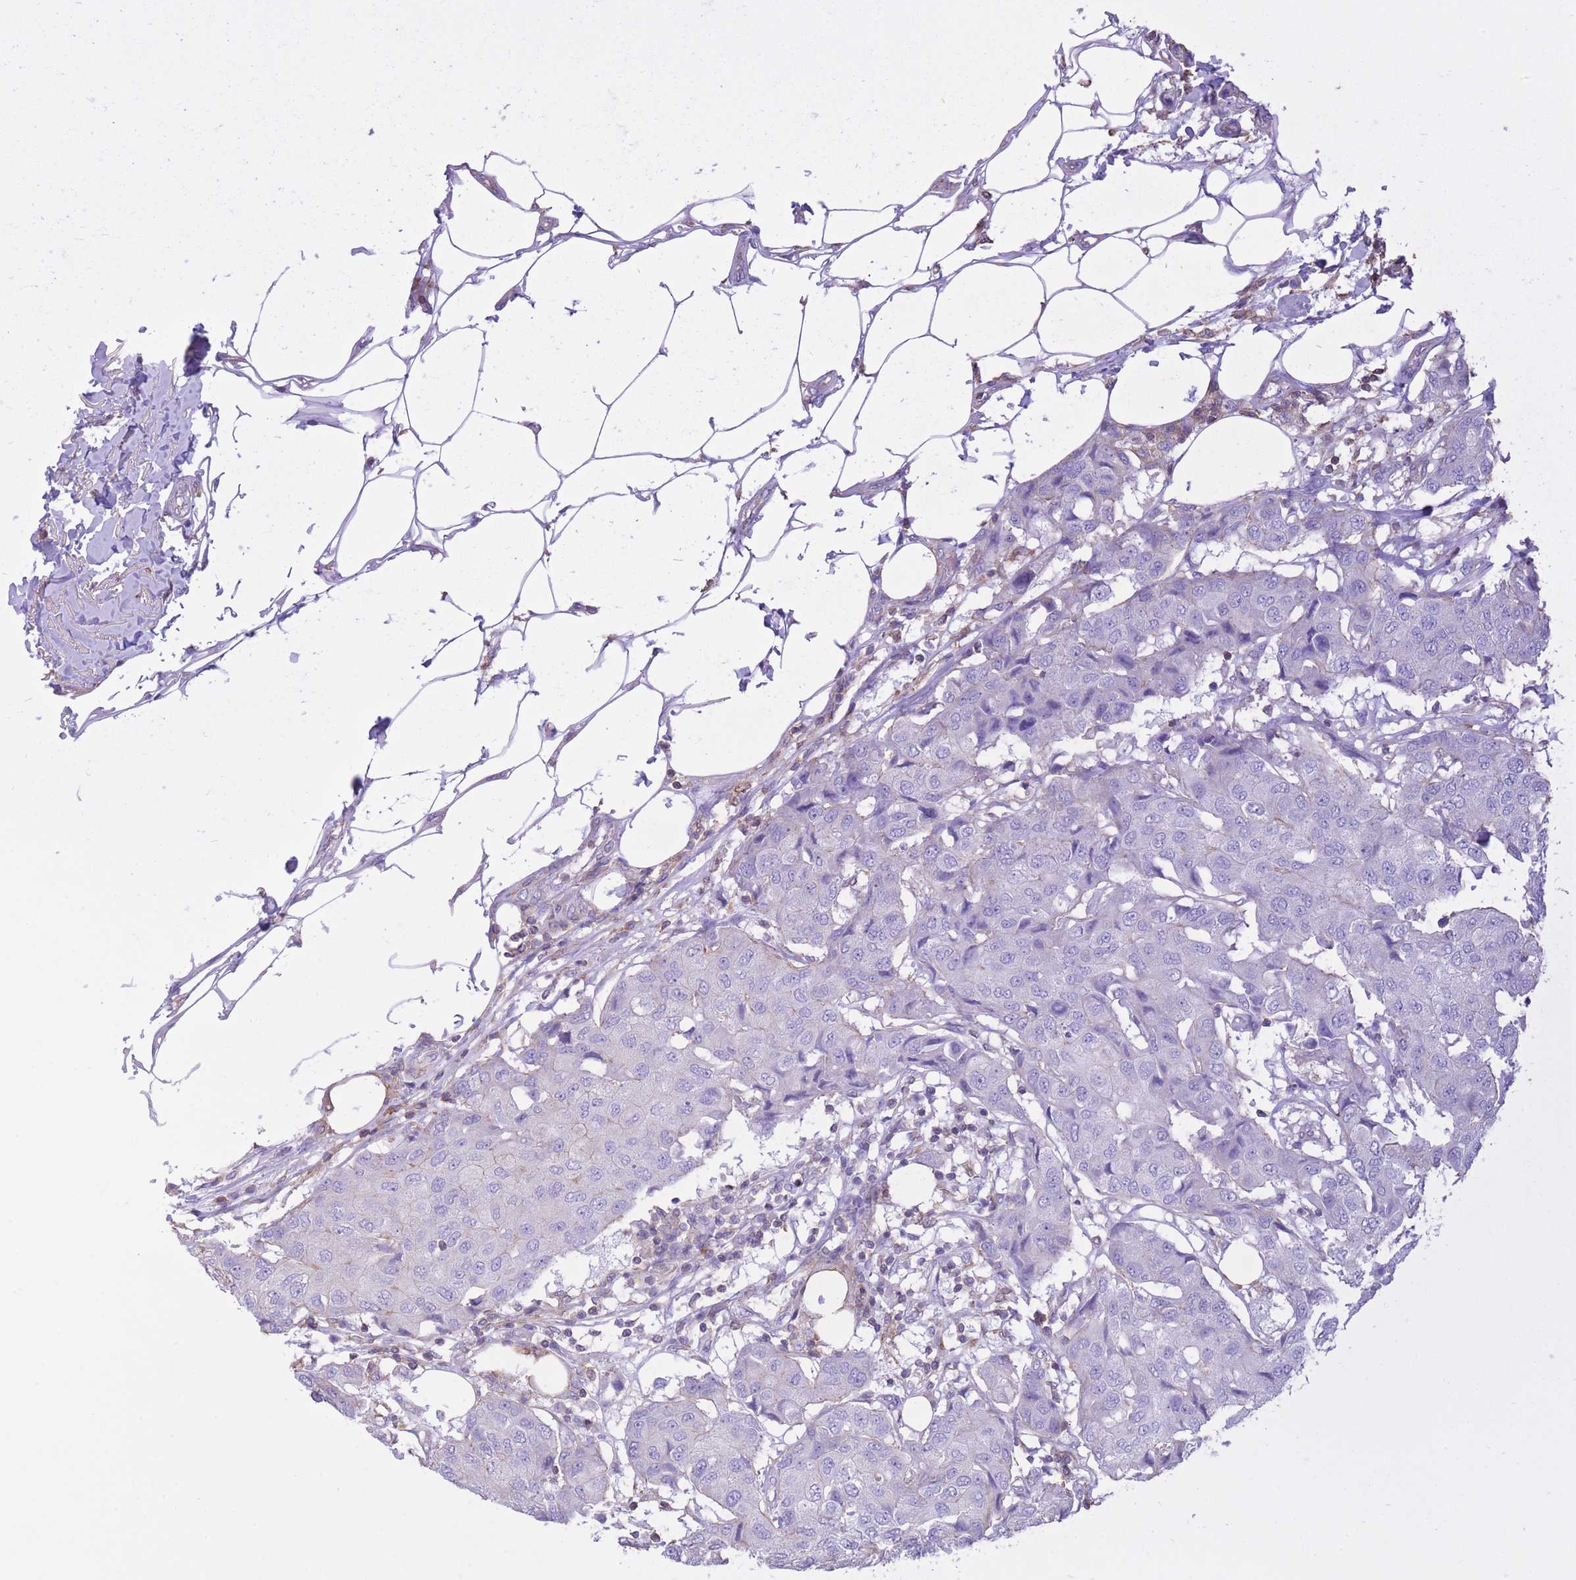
{"staining": {"intensity": "negative", "quantity": "none", "location": "none"}, "tissue": "breast cancer", "cell_type": "Tumor cells", "image_type": "cancer", "snomed": [{"axis": "morphology", "description": "Duct carcinoma"}, {"axis": "topography", "description": "Breast"}], "caption": "Immunohistochemical staining of human breast infiltrating ductal carcinoma reveals no significant expression in tumor cells.", "gene": "PDHA1", "patient": {"sex": "female", "age": 80}}